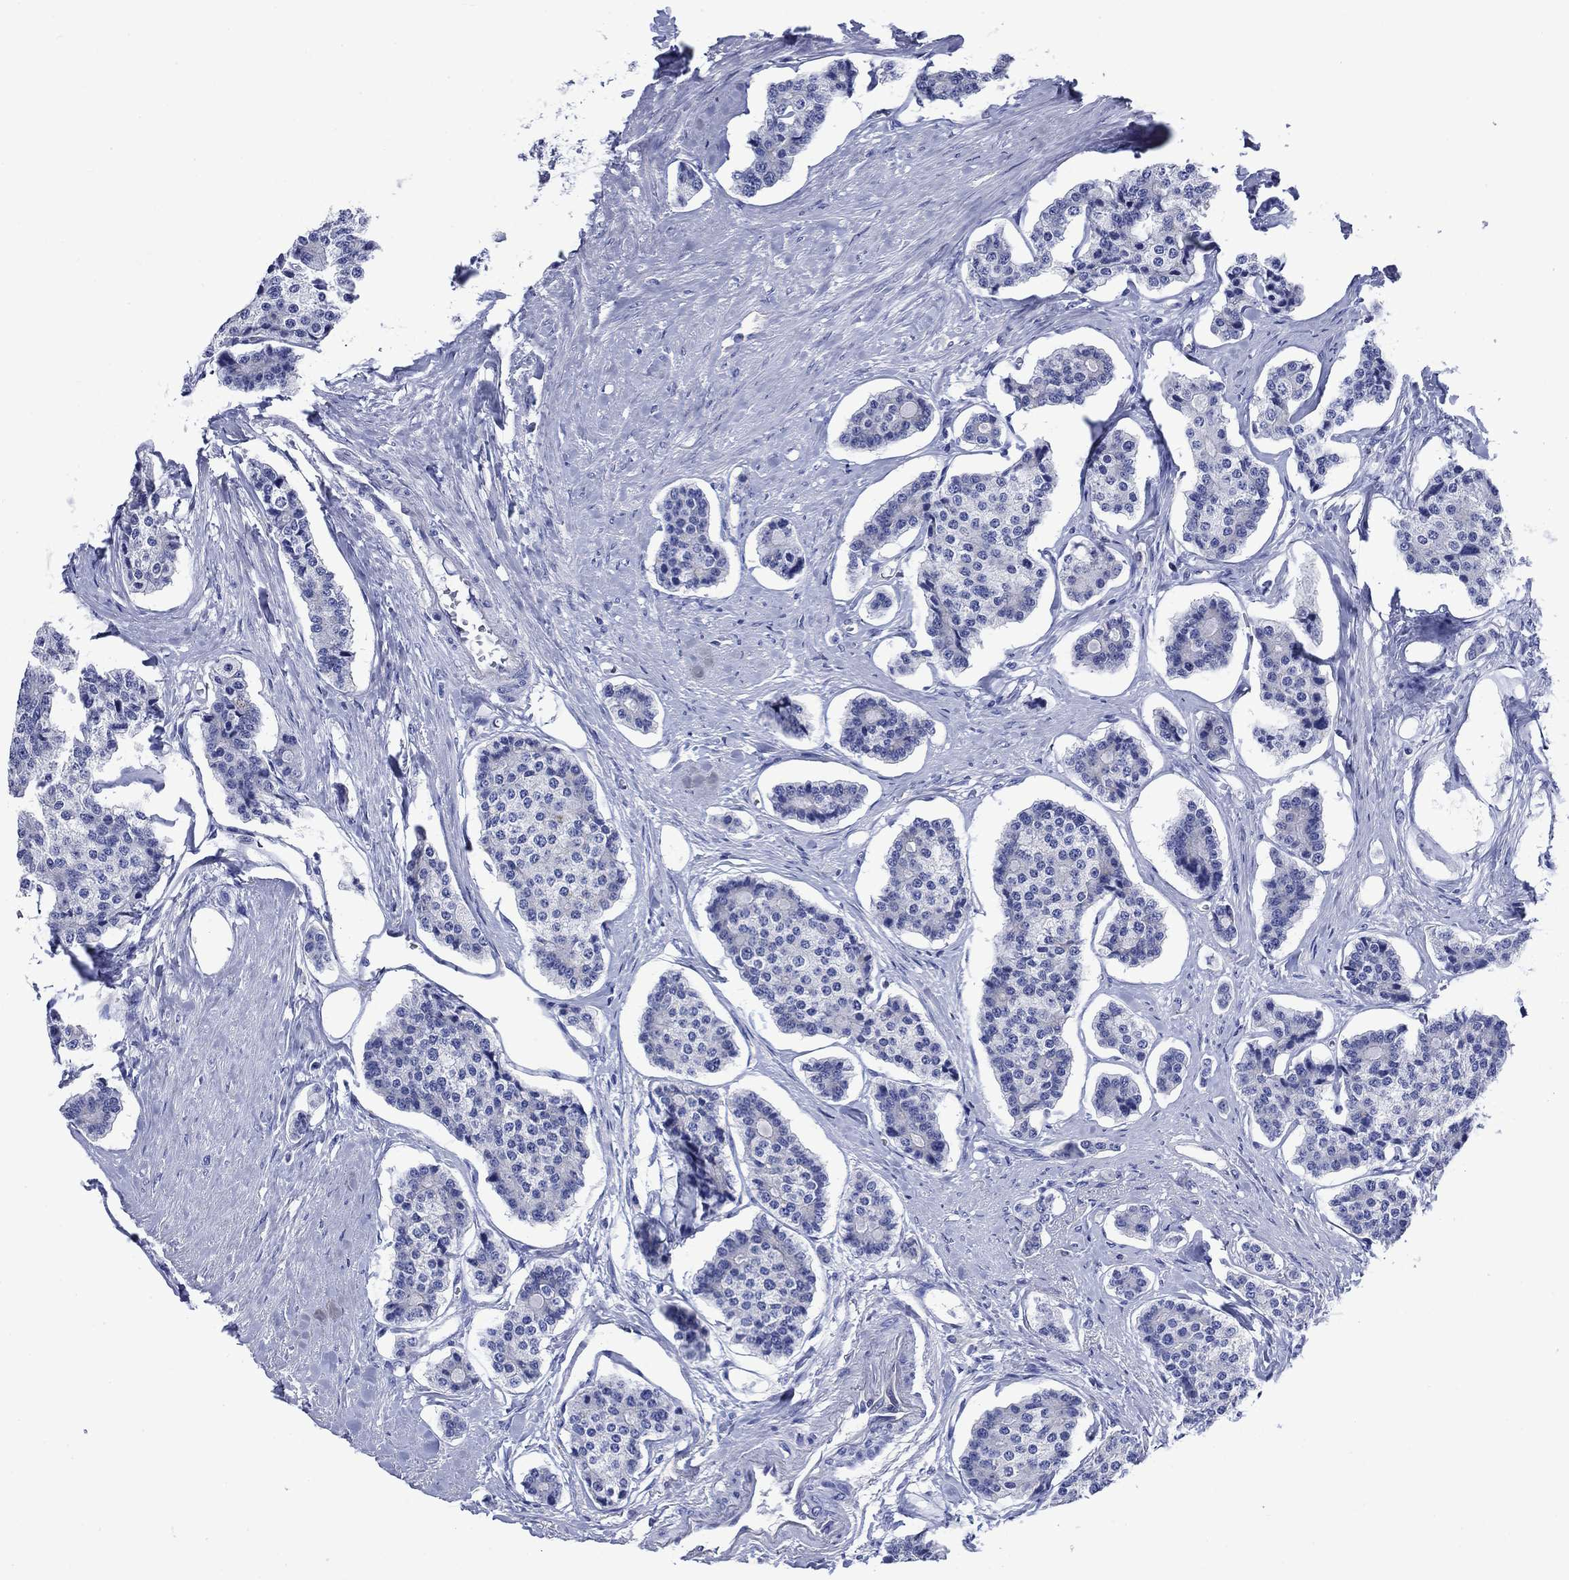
{"staining": {"intensity": "negative", "quantity": "none", "location": "none"}, "tissue": "carcinoid", "cell_type": "Tumor cells", "image_type": "cancer", "snomed": [{"axis": "morphology", "description": "Carcinoid, malignant, NOS"}, {"axis": "topography", "description": "Small intestine"}], "caption": "Immunohistochemical staining of human carcinoid exhibits no significant staining in tumor cells.", "gene": "SLC1A2", "patient": {"sex": "female", "age": 65}}